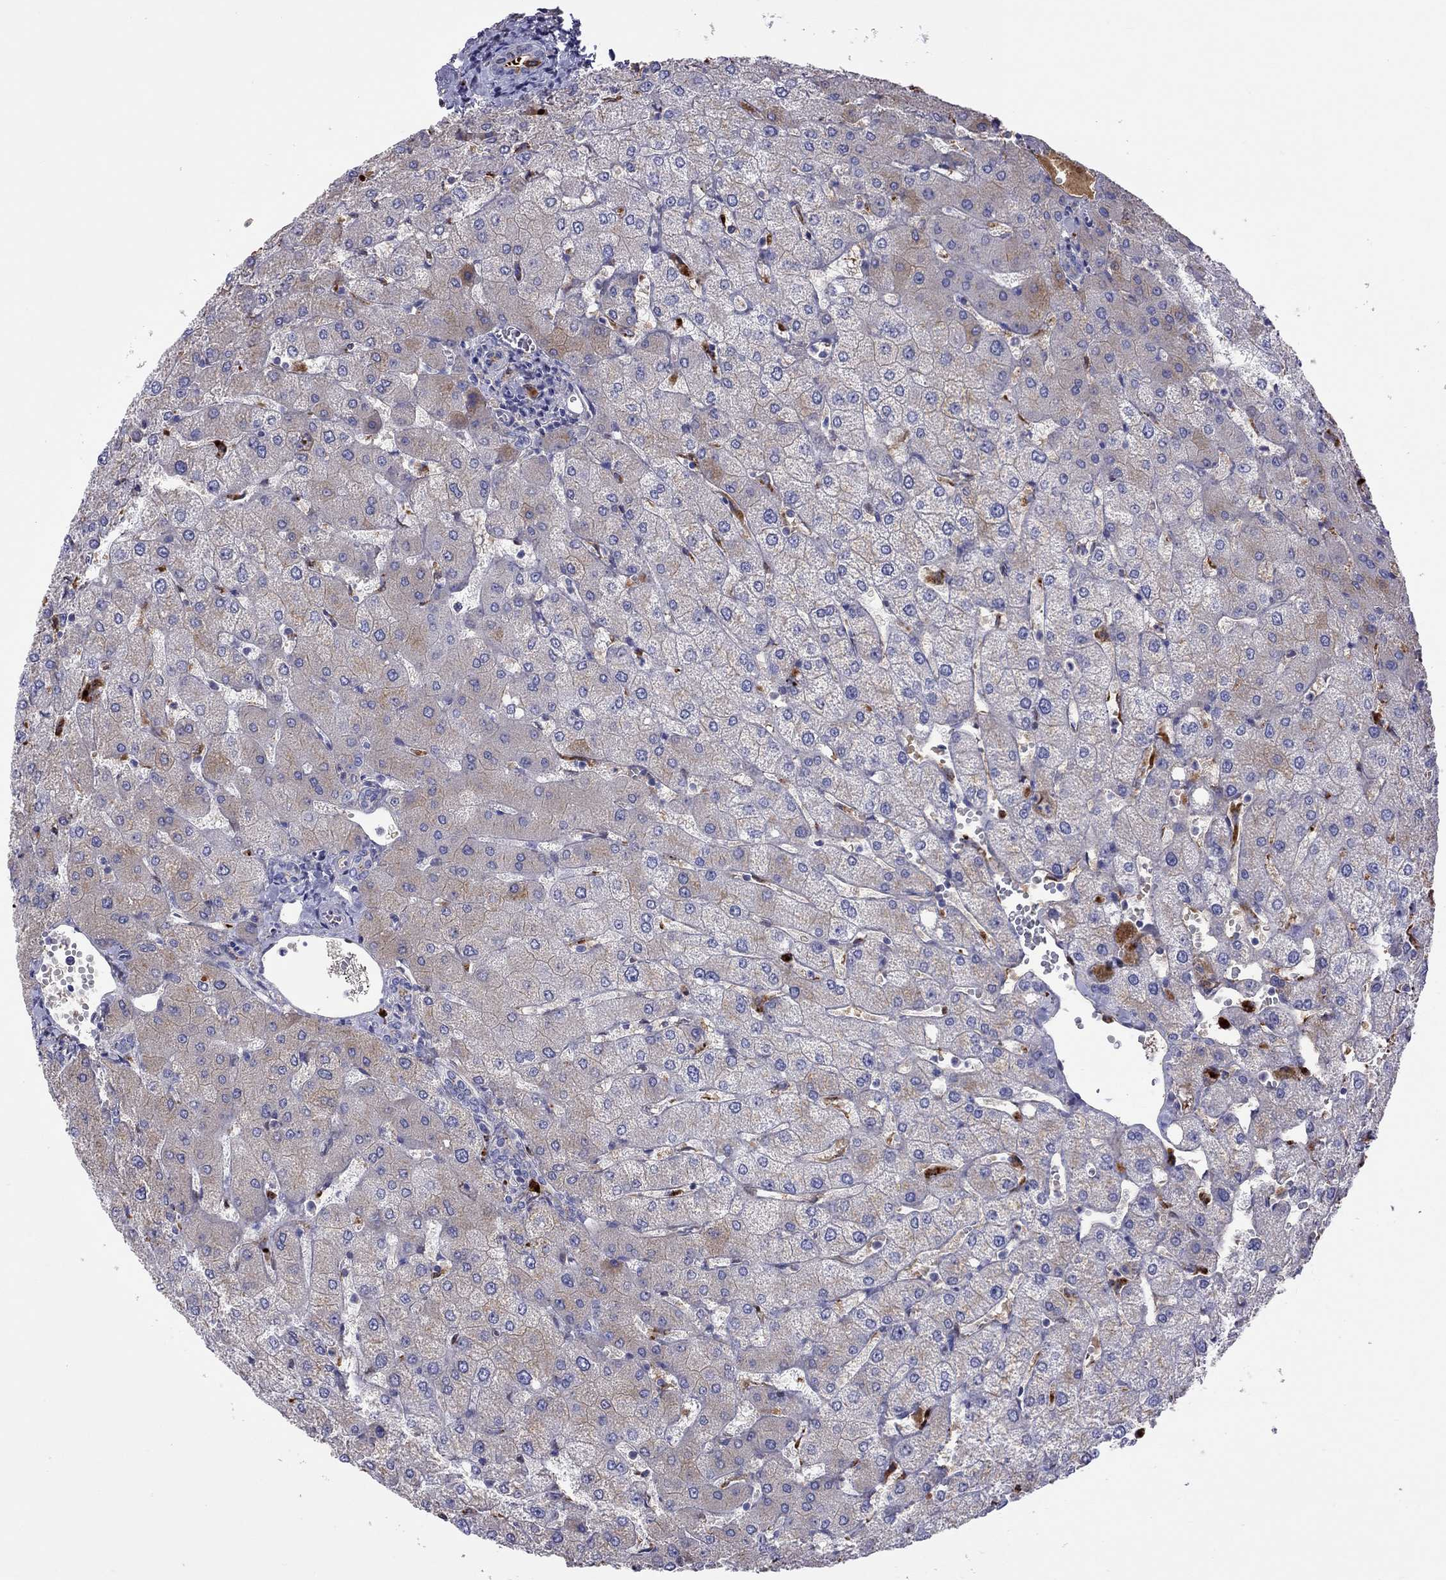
{"staining": {"intensity": "negative", "quantity": "none", "location": "none"}, "tissue": "liver", "cell_type": "Cholangiocytes", "image_type": "normal", "snomed": [{"axis": "morphology", "description": "Normal tissue, NOS"}, {"axis": "topography", "description": "Liver"}], "caption": "Liver stained for a protein using IHC demonstrates no staining cholangiocytes.", "gene": "SERPINA3", "patient": {"sex": "female", "age": 54}}